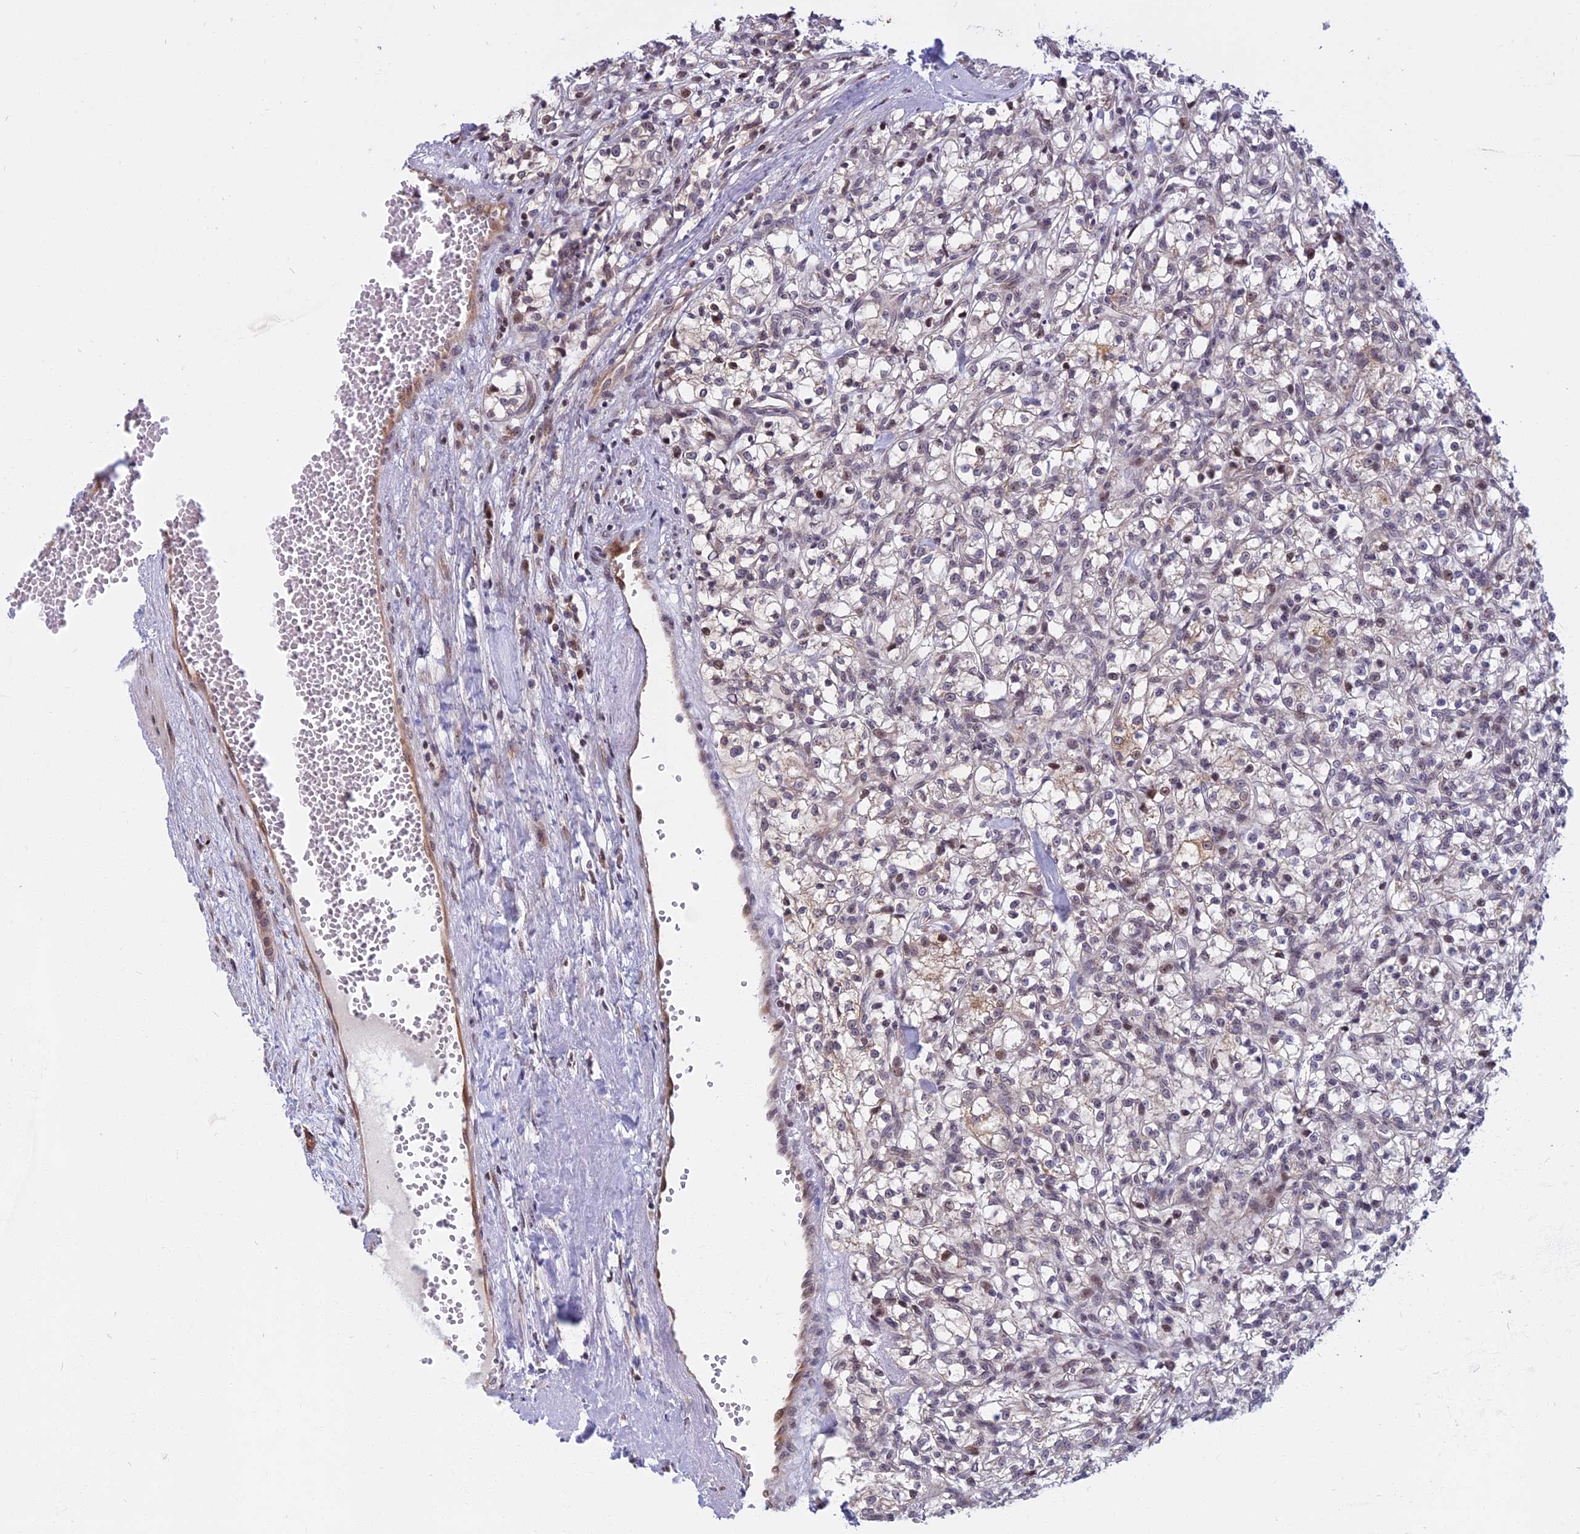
{"staining": {"intensity": "weak", "quantity": "<25%", "location": "cytoplasmic/membranous"}, "tissue": "renal cancer", "cell_type": "Tumor cells", "image_type": "cancer", "snomed": [{"axis": "morphology", "description": "Adenocarcinoma, NOS"}, {"axis": "topography", "description": "Kidney"}], "caption": "The micrograph reveals no significant staining in tumor cells of renal cancer (adenocarcinoma).", "gene": "CCDC113", "patient": {"sex": "female", "age": 59}}